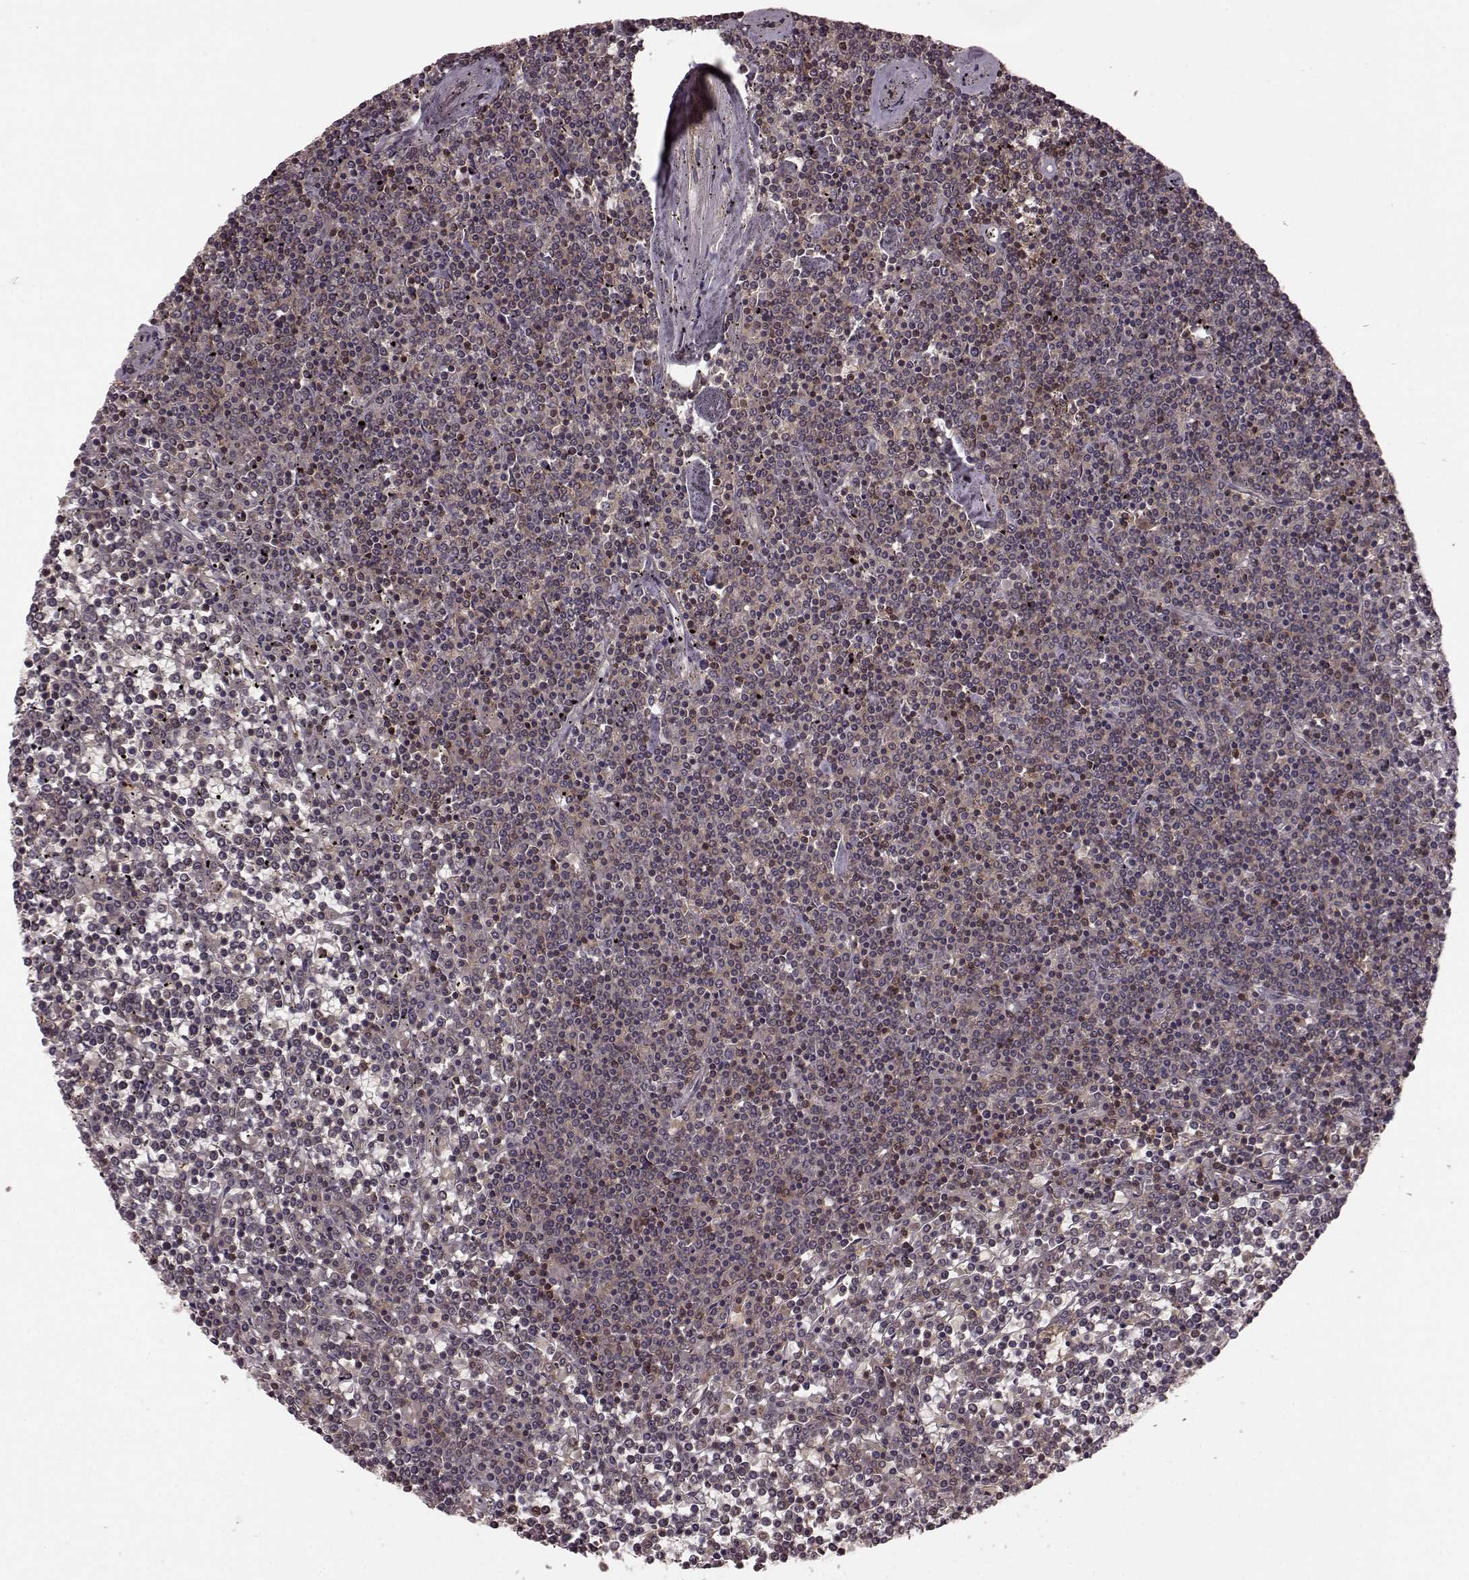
{"staining": {"intensity": "moderate", "quantity": "<25%", "location": "cytoplasmic/membranous,nuclear"}, "tissue": "lymphoma", "cell_type": "Tumor cells", "image_type": "cancer", "snomed": [{"axis": "morphology", "description": "Malignant lymphoma, non-Hodgkin's type, Low grade"}, {"axis": "topography", "description": "Spleen"}], "caption": "The micrograph reveals immunohistochemical staining of lymphoma. There is moderate cytoplasmic/membranous and nuclear staining is appreciated in approximately <25% of tumor cells. (DAB (3,3'-diaminobenzidine) IHC with brightfield microscopy, high magnification).", "gene": "GSS", "patient": {"sex": "female", "age": 19}}